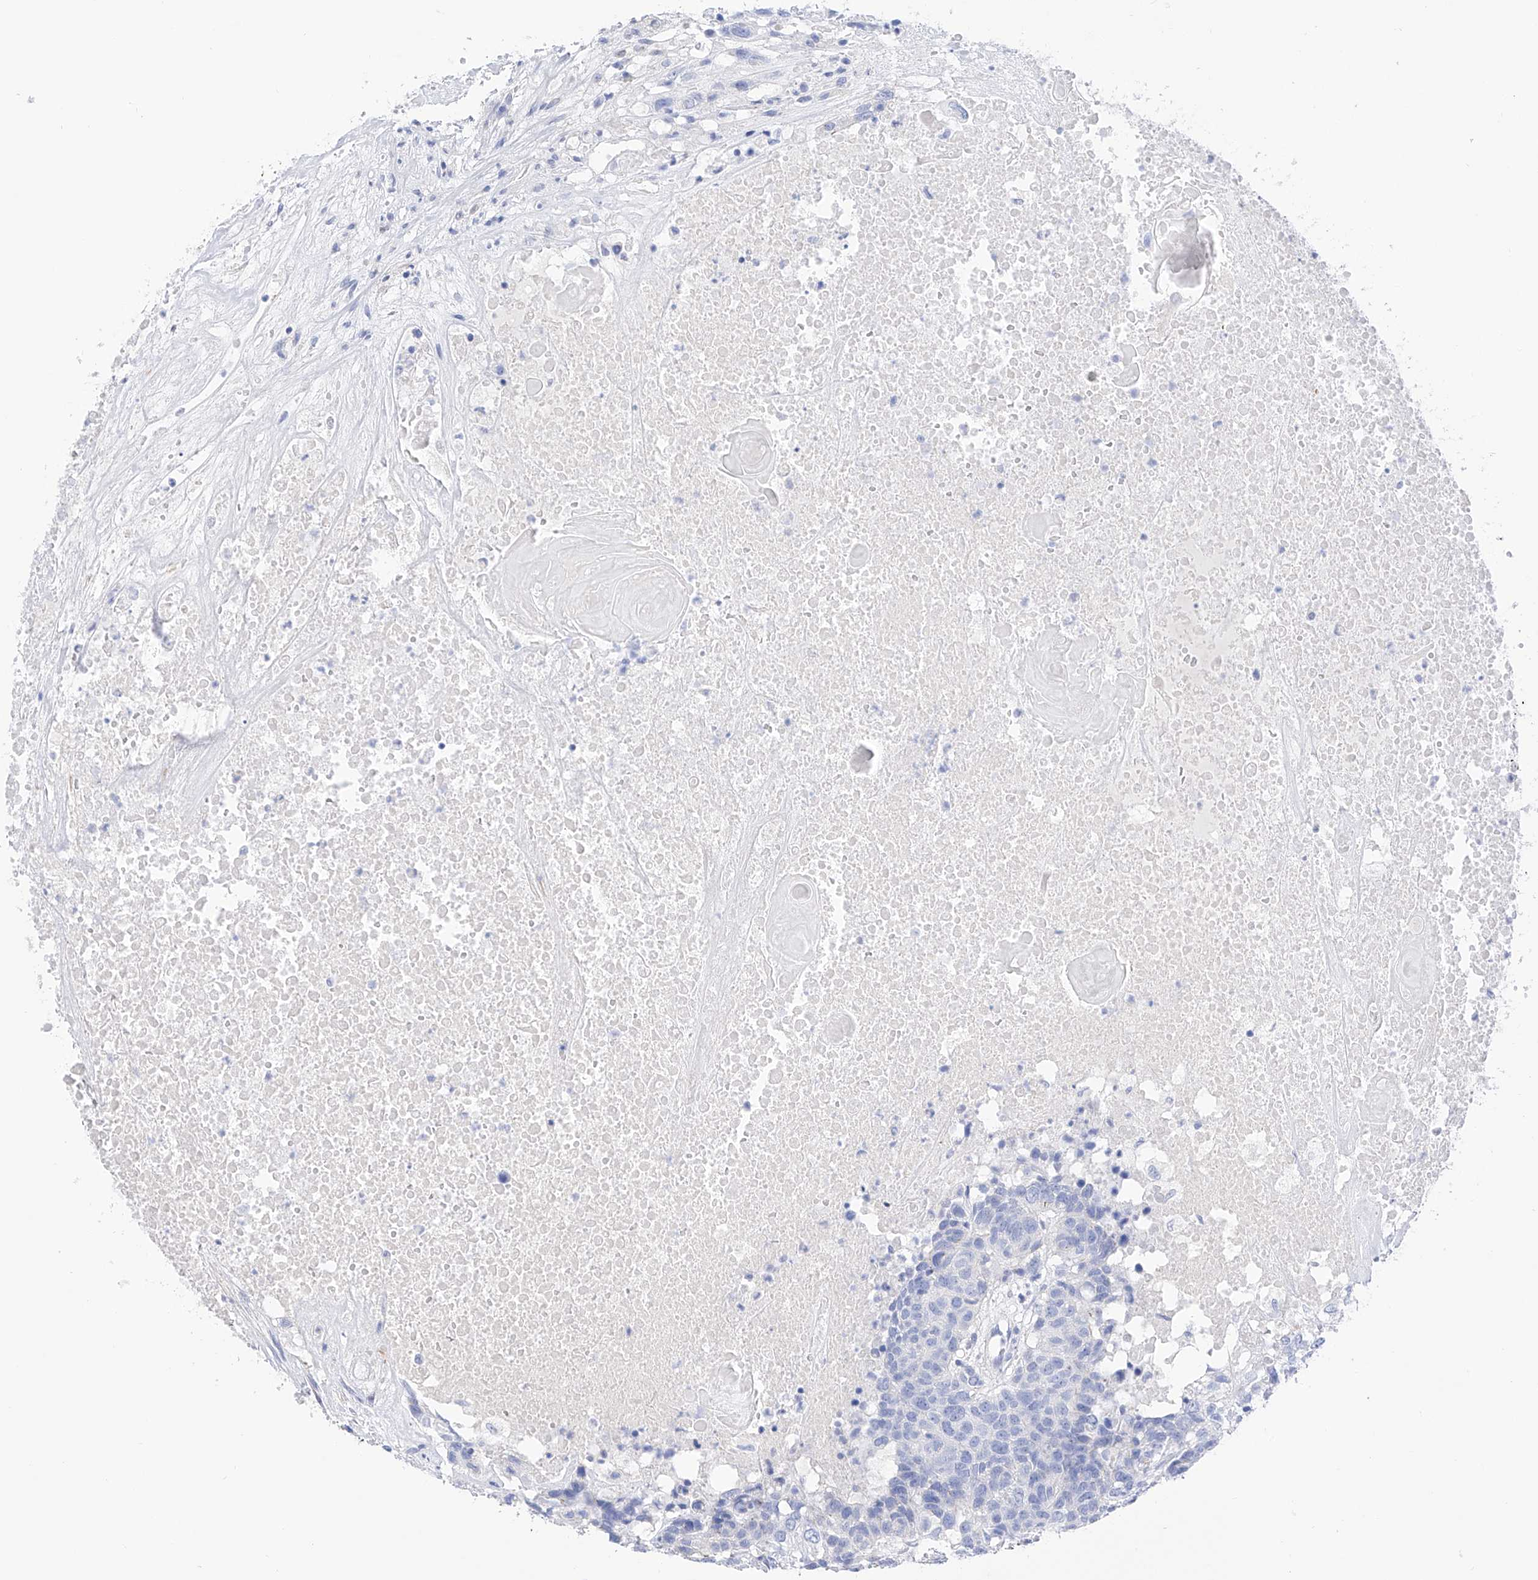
{"staining": {"intensity": "negative", "quantity": "none", "location": "none"}, "tissue": "head and neck cancer", "cell_type": "Tumor cells", "image_type": "cancer", "snomed": [{"axis": "morphology", "description": "Squamous cell carcinoma, NOS"}, {"axis": "topography", "description": "Head-Neck"}], "caption": "Immunohistochemistry (IHC) micrograph of head and neck cancer stained for a protein (brown), which shows no positivity in tumor cells.", "gene": "TRPC7", "patient": {"sex": "male", "age": 66}}